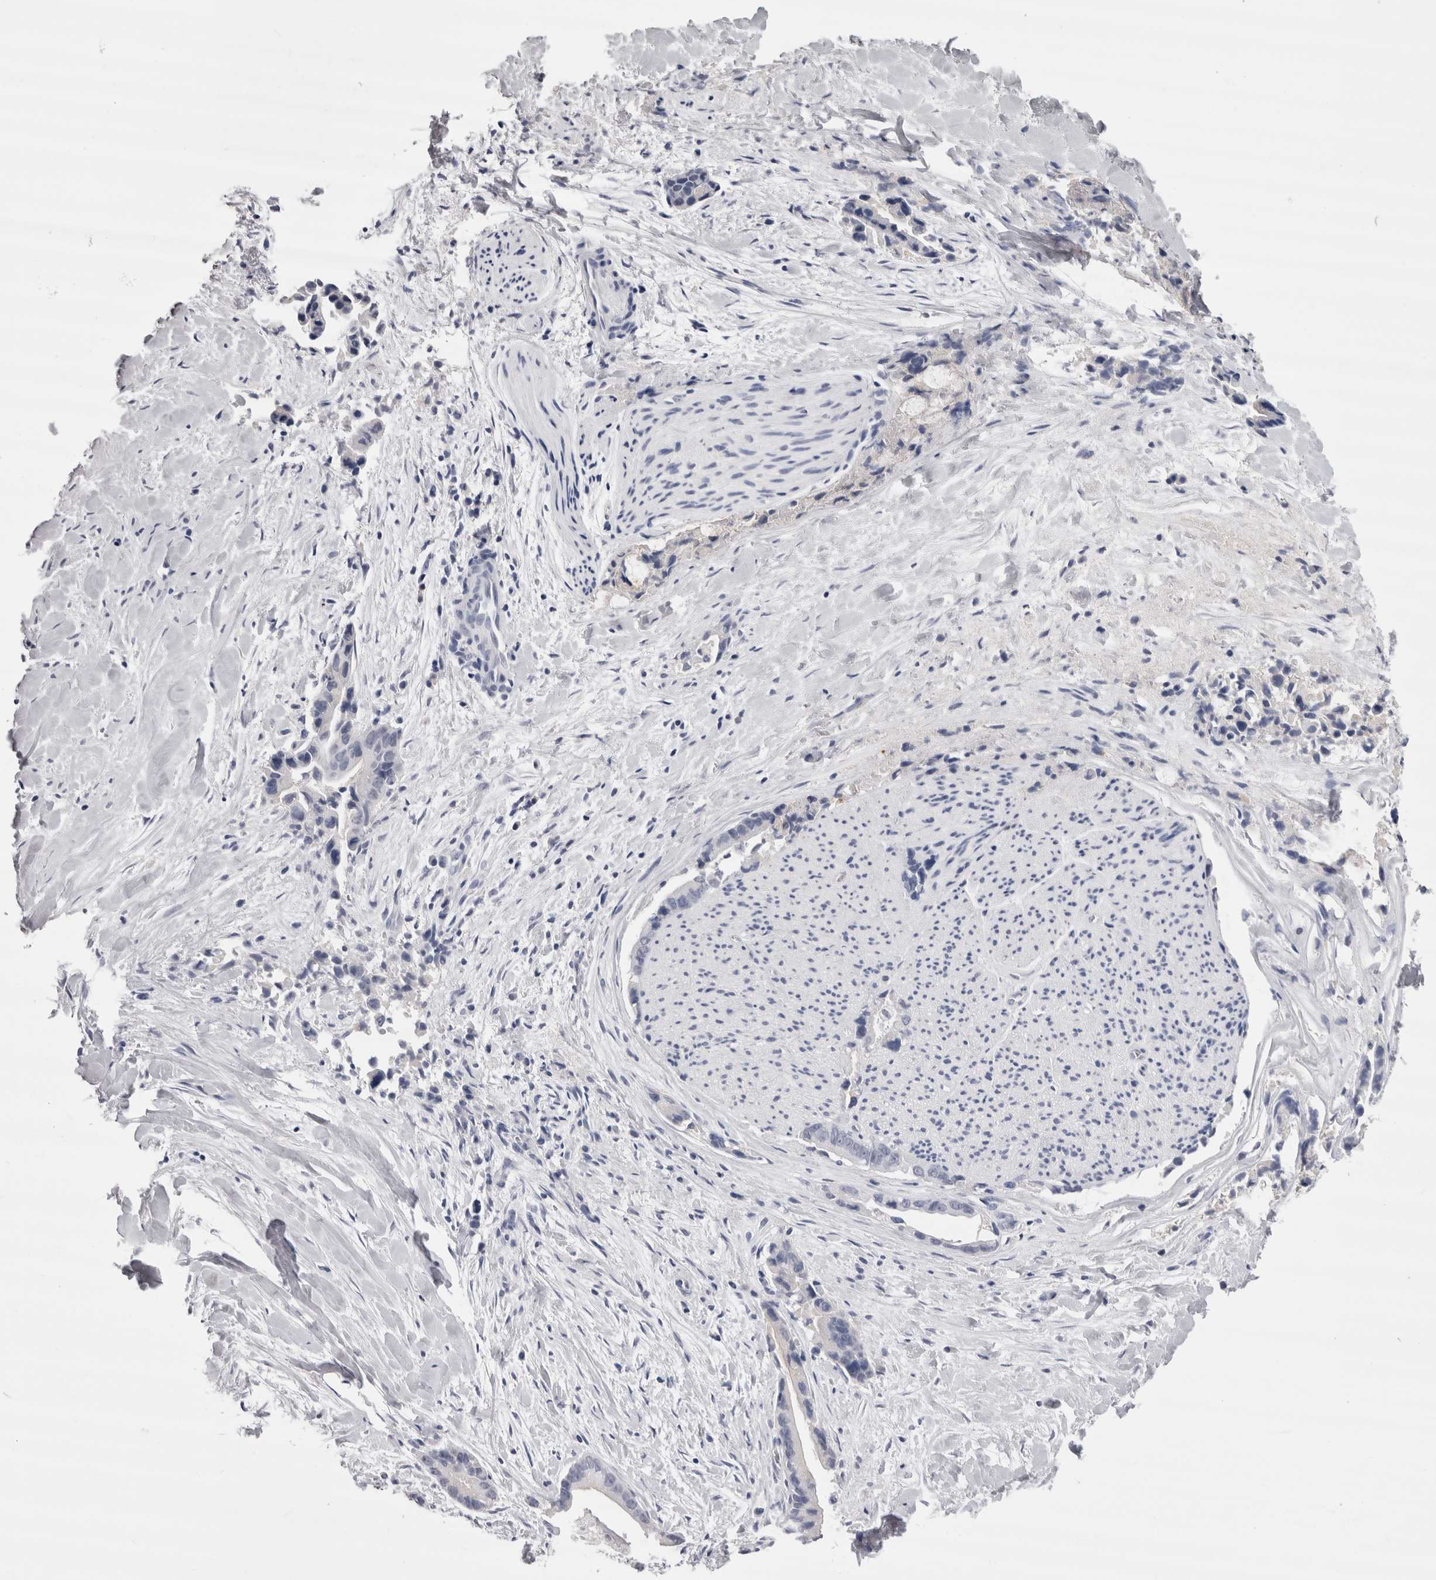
{"staining": {"intensity": "weak", "quantity": "<25%", "location": "cytoplasmic/membranous"}, "tissue": "liver cancer", "cell_type": "Tumor cells", "image_type": "cancer", "snomed": [{"axis": "morphology", "description": "Cholangiocarcinoma"}, {"axis": "topography", "description": "Liver"}], "caption": "Liver cholangiocarcinoma was stained to show a protein in brown. There is no significant staining in tumor cells.", "gene": "CDHR5", "patient": {"sex": "female", "age": 55}}